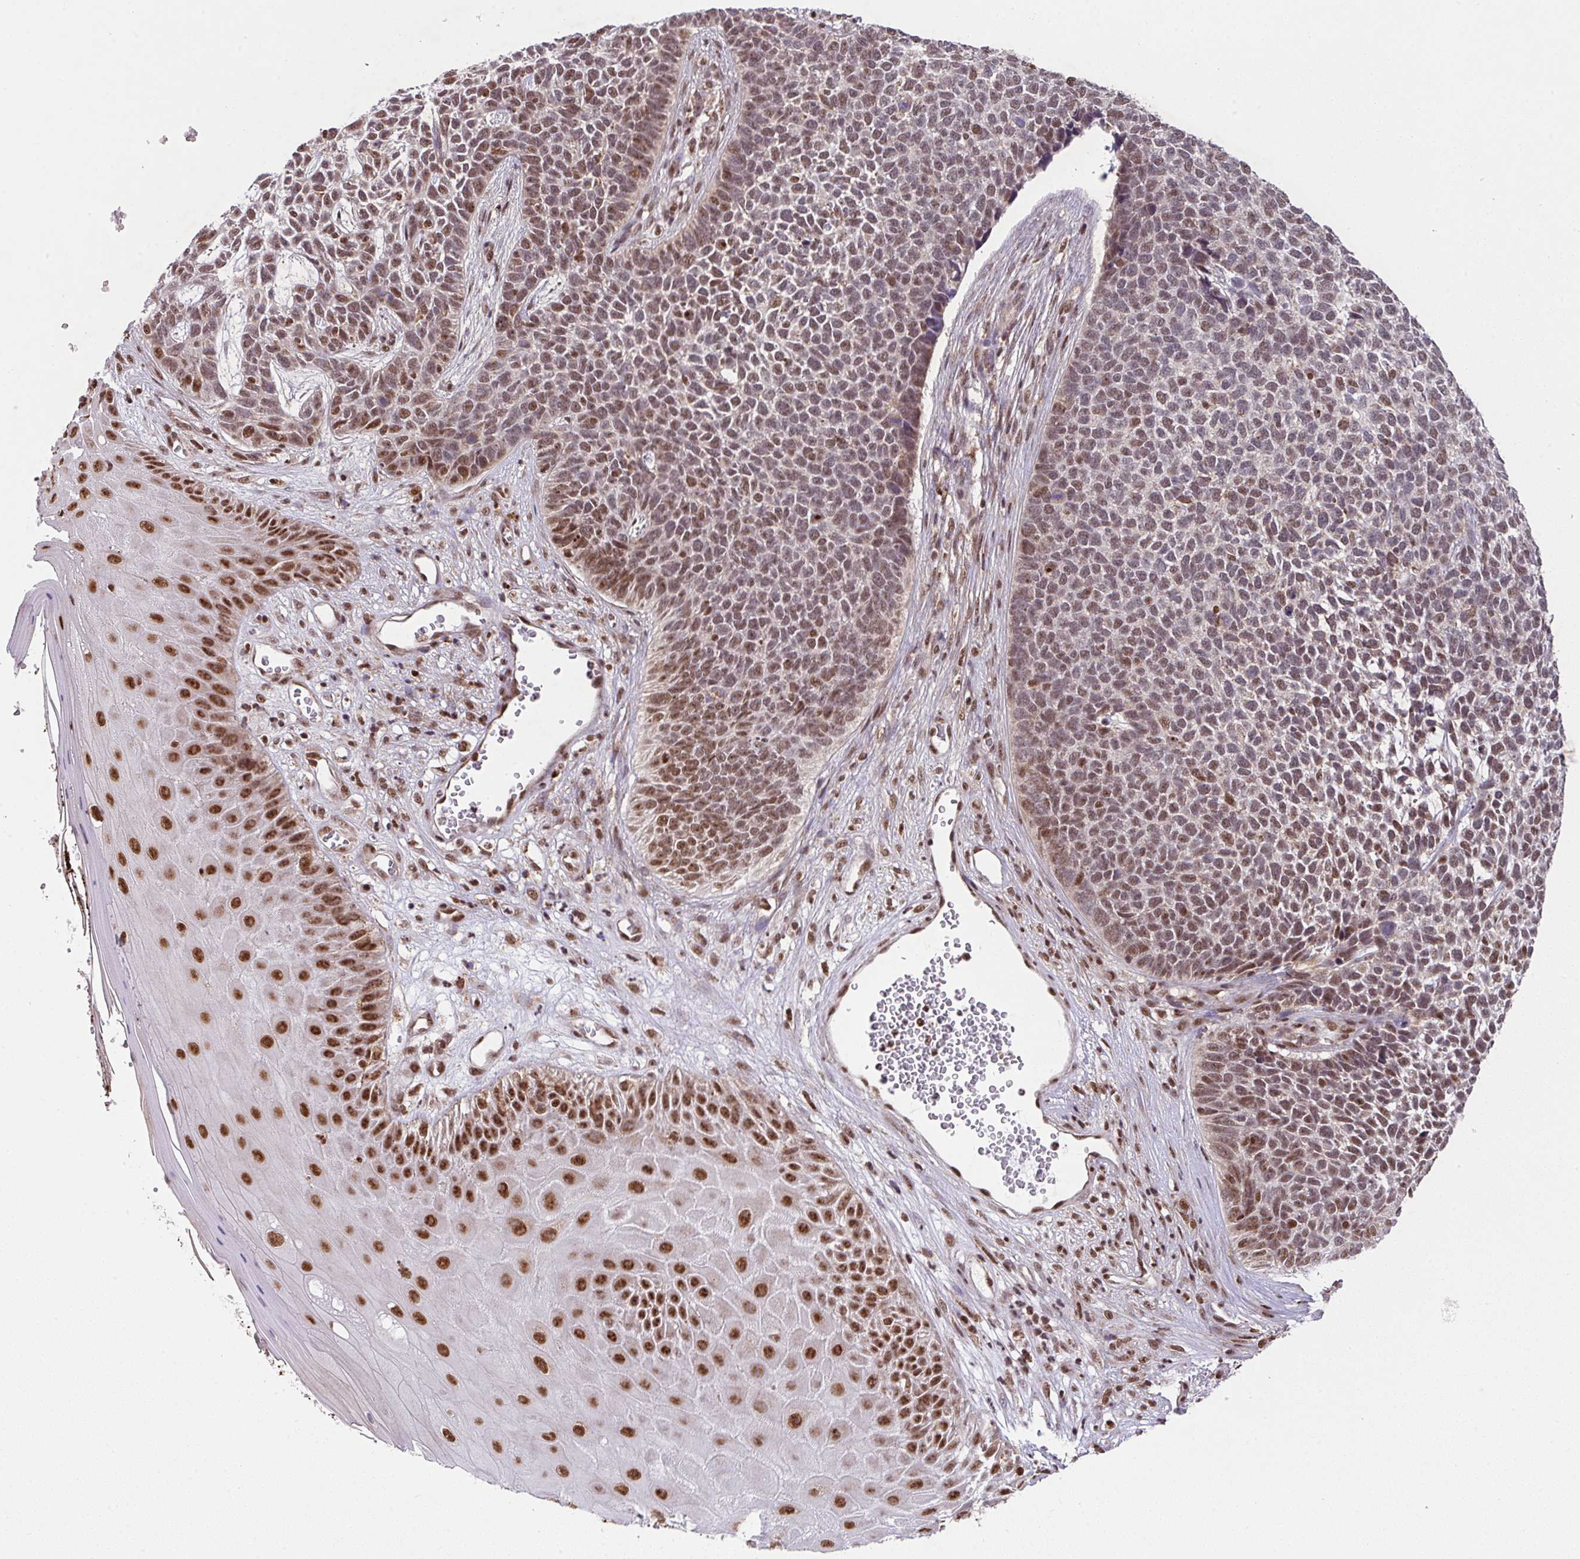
{"staining": {"intensity": "moderate", "quantity": ">75%", "location": "nuclear"}, "tissue": "skin cancer", "cell_type": "Tumor cells", "image_type": "cancer", "snomed": [{"axis": "morphology", "description": "Basal cell carcinoma"}, {"axis": "topography", "description": "Skin"}], "caption": "Moderate nuclear protein staining is appreciated in about >75% of tumor cells in basal cell carcinoma (skin).", "gene": "PLK1", "patient": {"sex": "female", "age": 84}}